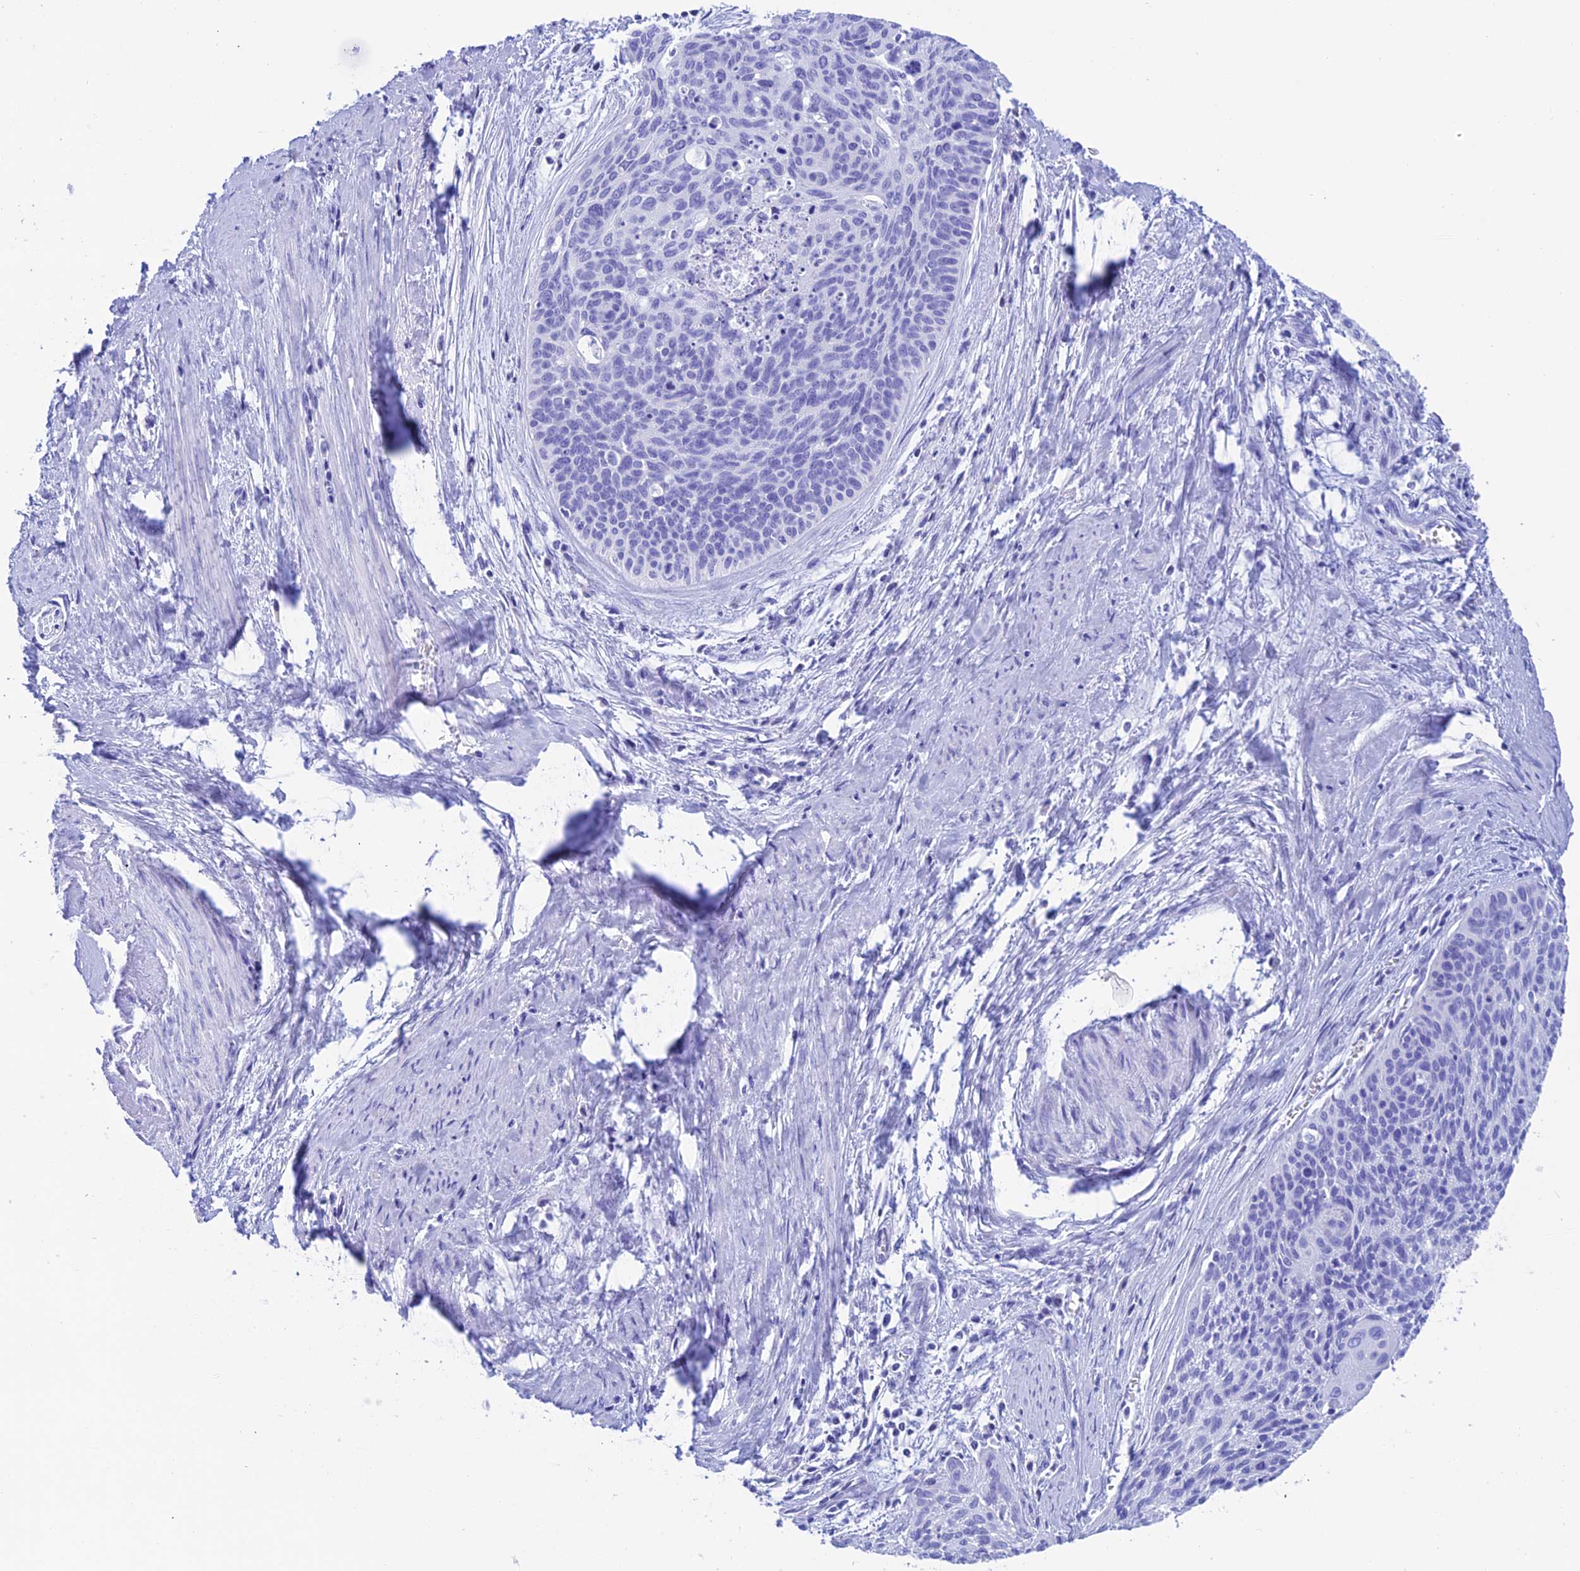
{"staining": {"intensity": "negative", "quantity": "none", "location": "none"}, "tissue": "cervical cancer", "cell_type": "Tumor cells", "image_type": "cancer", "snomed": [{"axis": "morphology", "description": "Squamous cell carcinoma, NOS"}, {"axis": "topography", "description": "Cervix"}], "caption": "A high-resolution histopathology image shows IHC staining of cervical cancer (squamous cell carcinoma), which demonstrates no significant staining in tumor cells.", "gene": "NXPE4", "patient": {"sex": "female", "age": 55}}